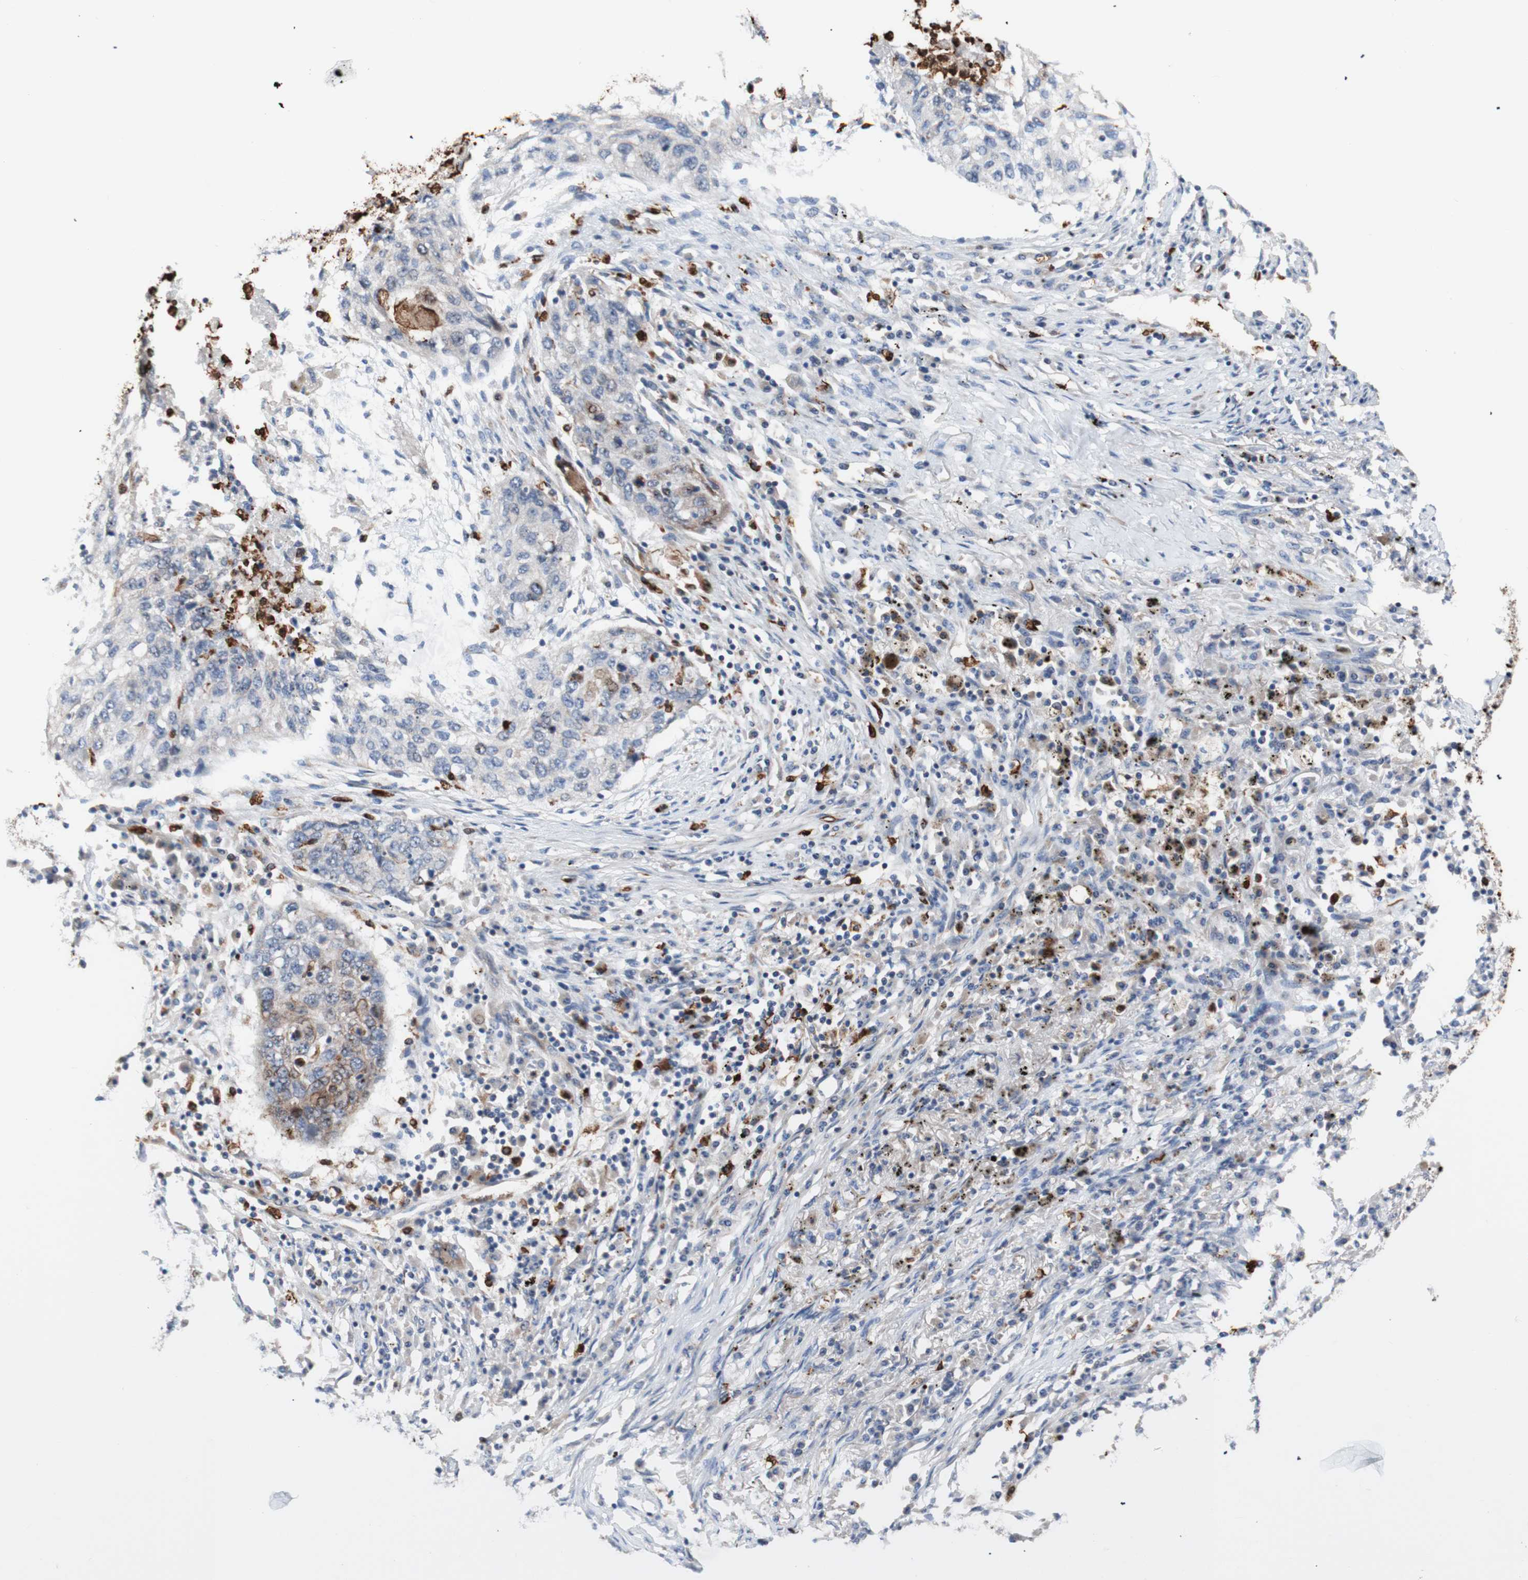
{"staining": {"intensity": "weak", "quantity": "<25%", "location": "cytoplasmic/membranous"}, "tissue": "lung cancer", "cell_type": "Tumor cells", "image_type": "cancer", "snomed": [{"axis": "morphology", "description": "Squamous cell carcinoma, NOS"}, {"axis": "topography", "description": "Lung"}], "caption": "An IHC micrograph of lung cancer is shown. There is no staining in tumor cells of lung cancer. (DAB immunohistochemistry visualized using brightfield microscopy, high magnification).", "gene": "USP9X", "patient": {"sex": "female", "age": 63}}